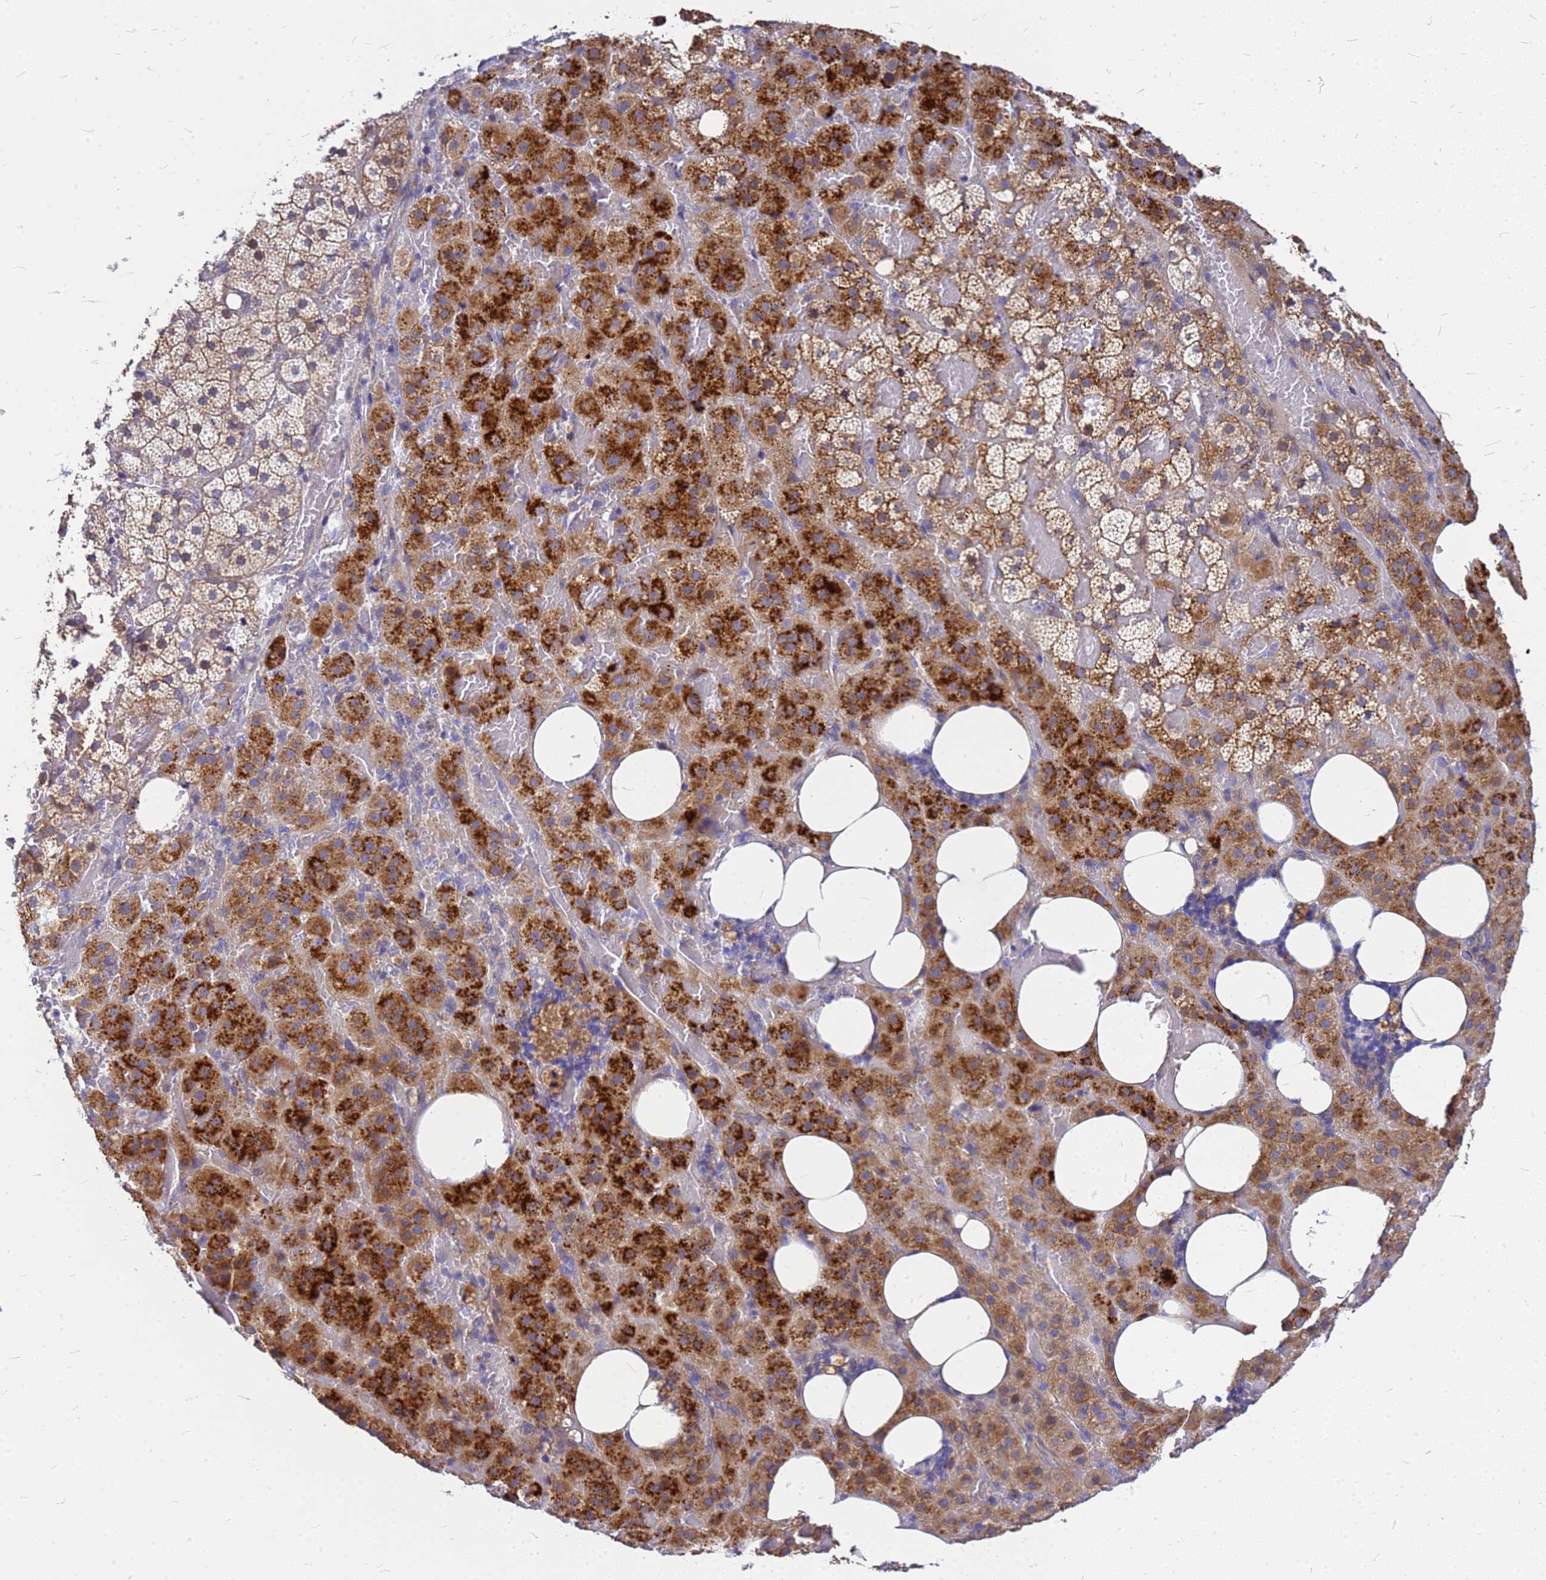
{"staining": {"intensity": "strong", "quantity": "25%-75%", "location": "cytoplasmic/membranous"}, "tissue": "adrenal gland", "cell_type": "Glandular cells", "image_type": "normal", "snomed": [{"axis": "morphology", "description": "Normal tissue, NOS"}, {"axis": "topography", "description": "Adrenal gland"}], "caption": "Glandular cells reveal high levels of strong cytoplasmic/membranous positivity in approximately 25%-75% of cells in unremarkable adrenal gland.", "gene": "FBXW5", "patient": {"sex": "female", "age": 59}}